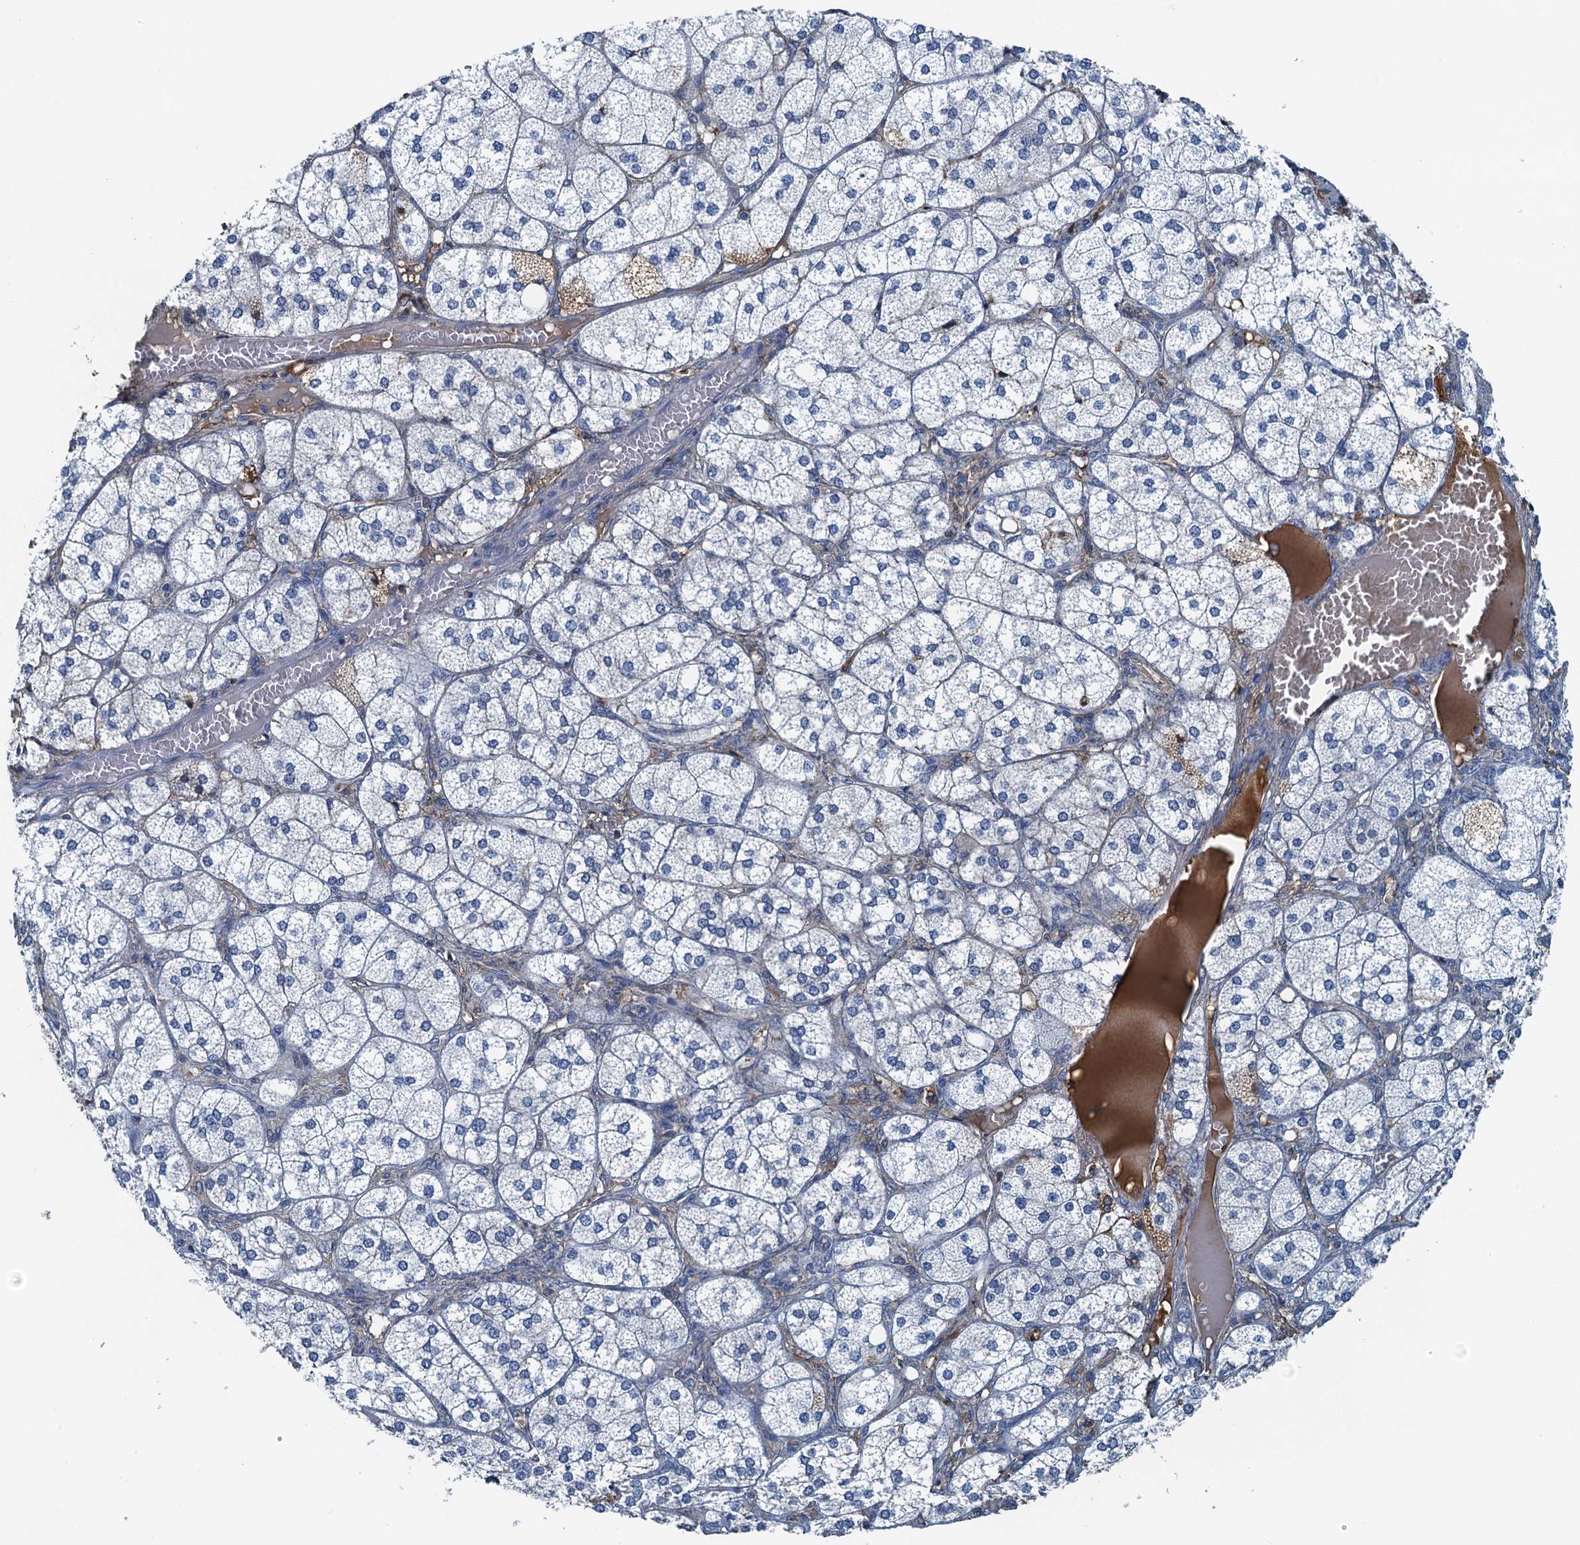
{"staining": {"intensity": "weak", "quantity": "<25%", "location": "cytoplasmic/membranous"}, "tissue": "adrenal gland", "cell_type": "Glandular cells", "image_type": "normal", "snomed": [{"axis": "morphology", "description": "Normal tissue, NOS"}, {"axis": "topography", "description": "Adrenal gland"}], "caption": "This is an immunohistochemistry micrograph of unremarkable human adrenal gland. There is no positivity in glandular cells.", "gene": "LSM14B", "patient": {"sex": "female", "age": 61}}